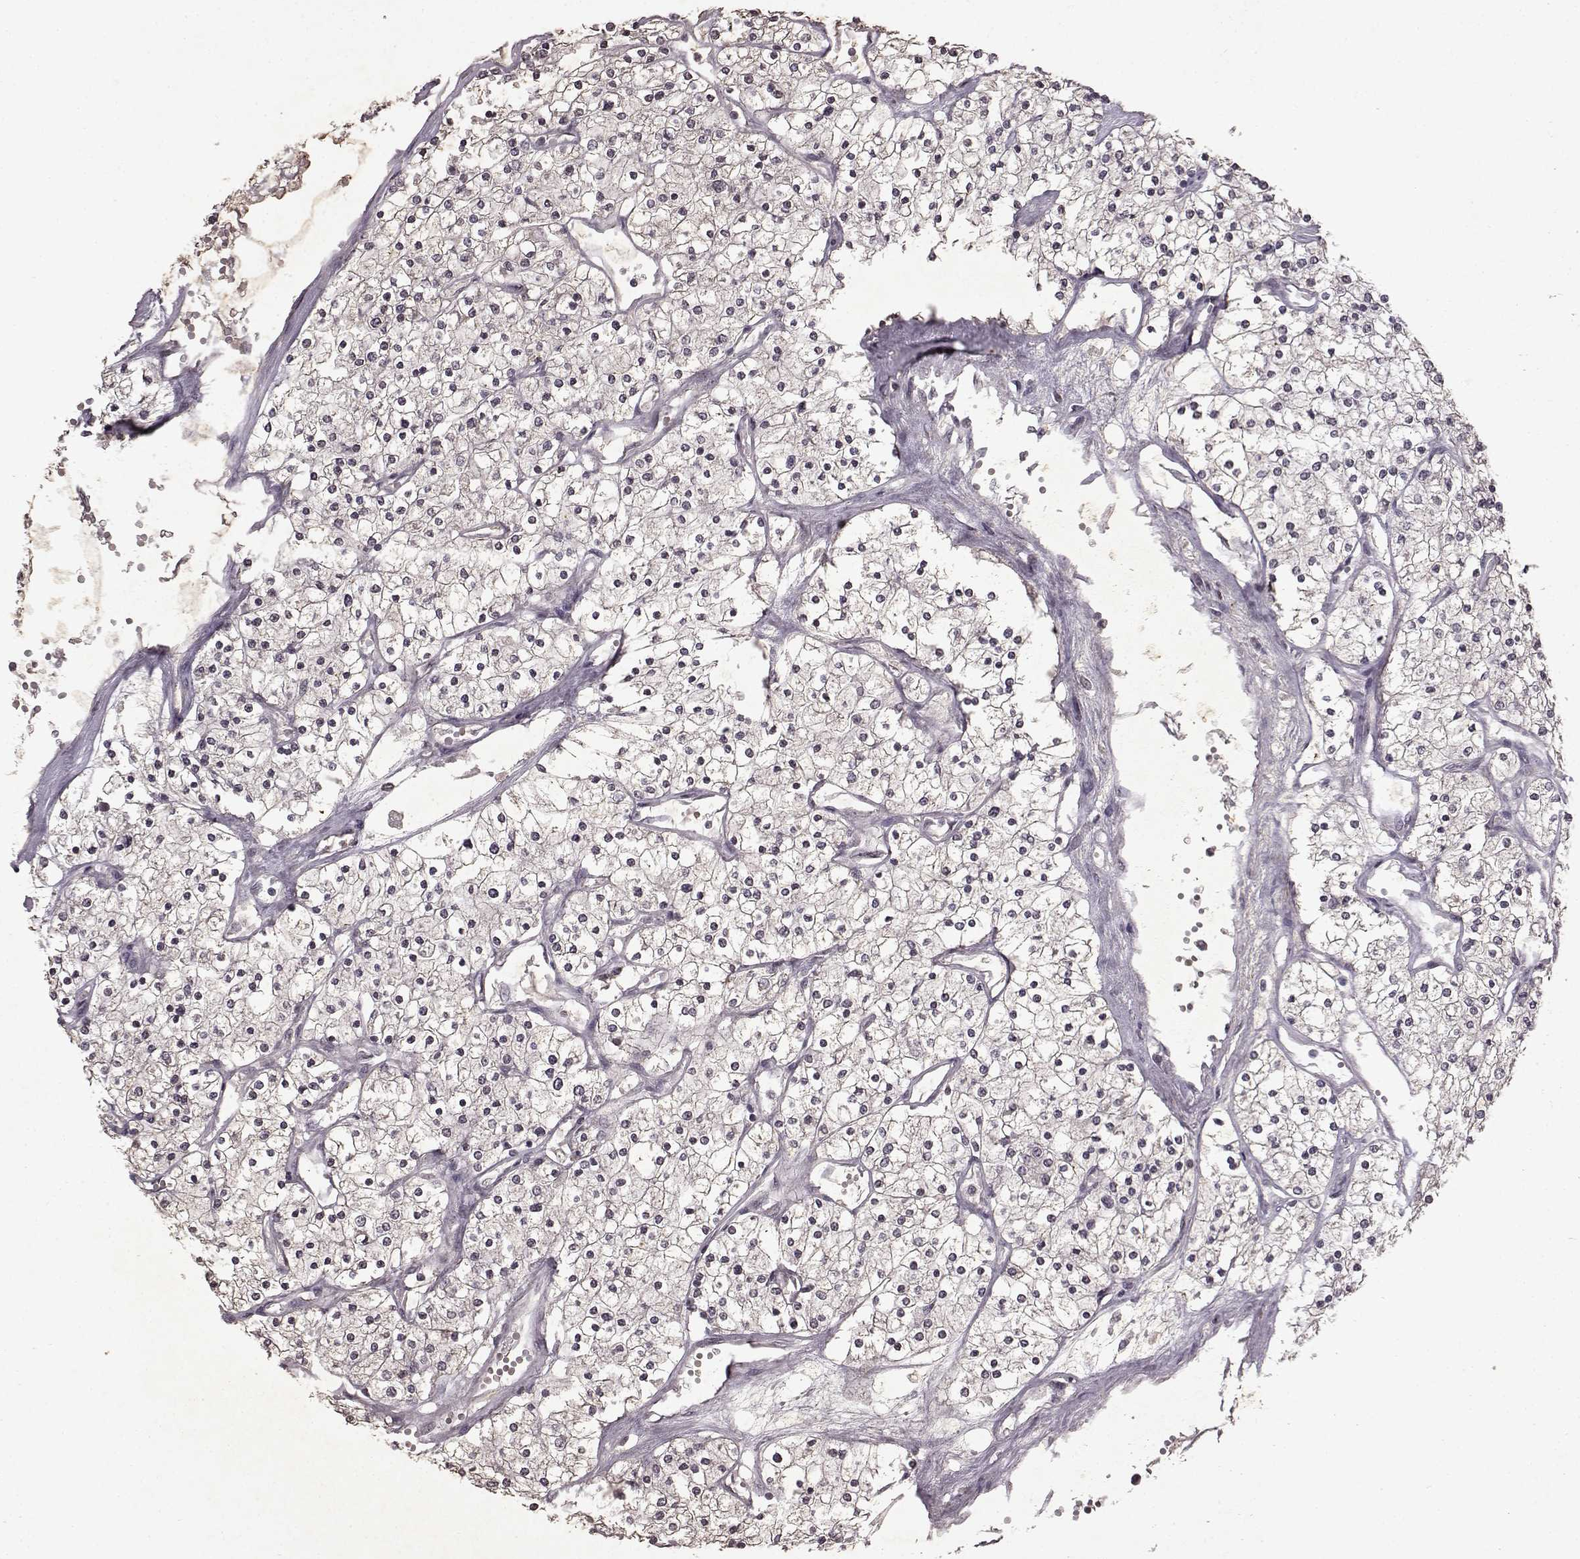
{"staining": {"intensity": "negative", "quantity": "none", "location": "none"}, "tissue": "renal cancer", "cell_type": "Tumor cells", "image_type": "cancer", "snomed": [{"axis": "morphology", "description": "Adenocarcinoma, NOS"}, {"axis": "topography", "description": "Kidney"}], "caption": "Tumor cells are negative for protein expression in human renal adenocarcinoma. (DAB (3,3'-diaminobenzidine) IHC, high magnification).", "gene": "LHB", "patient": {"sex": "male", "age": 80}}